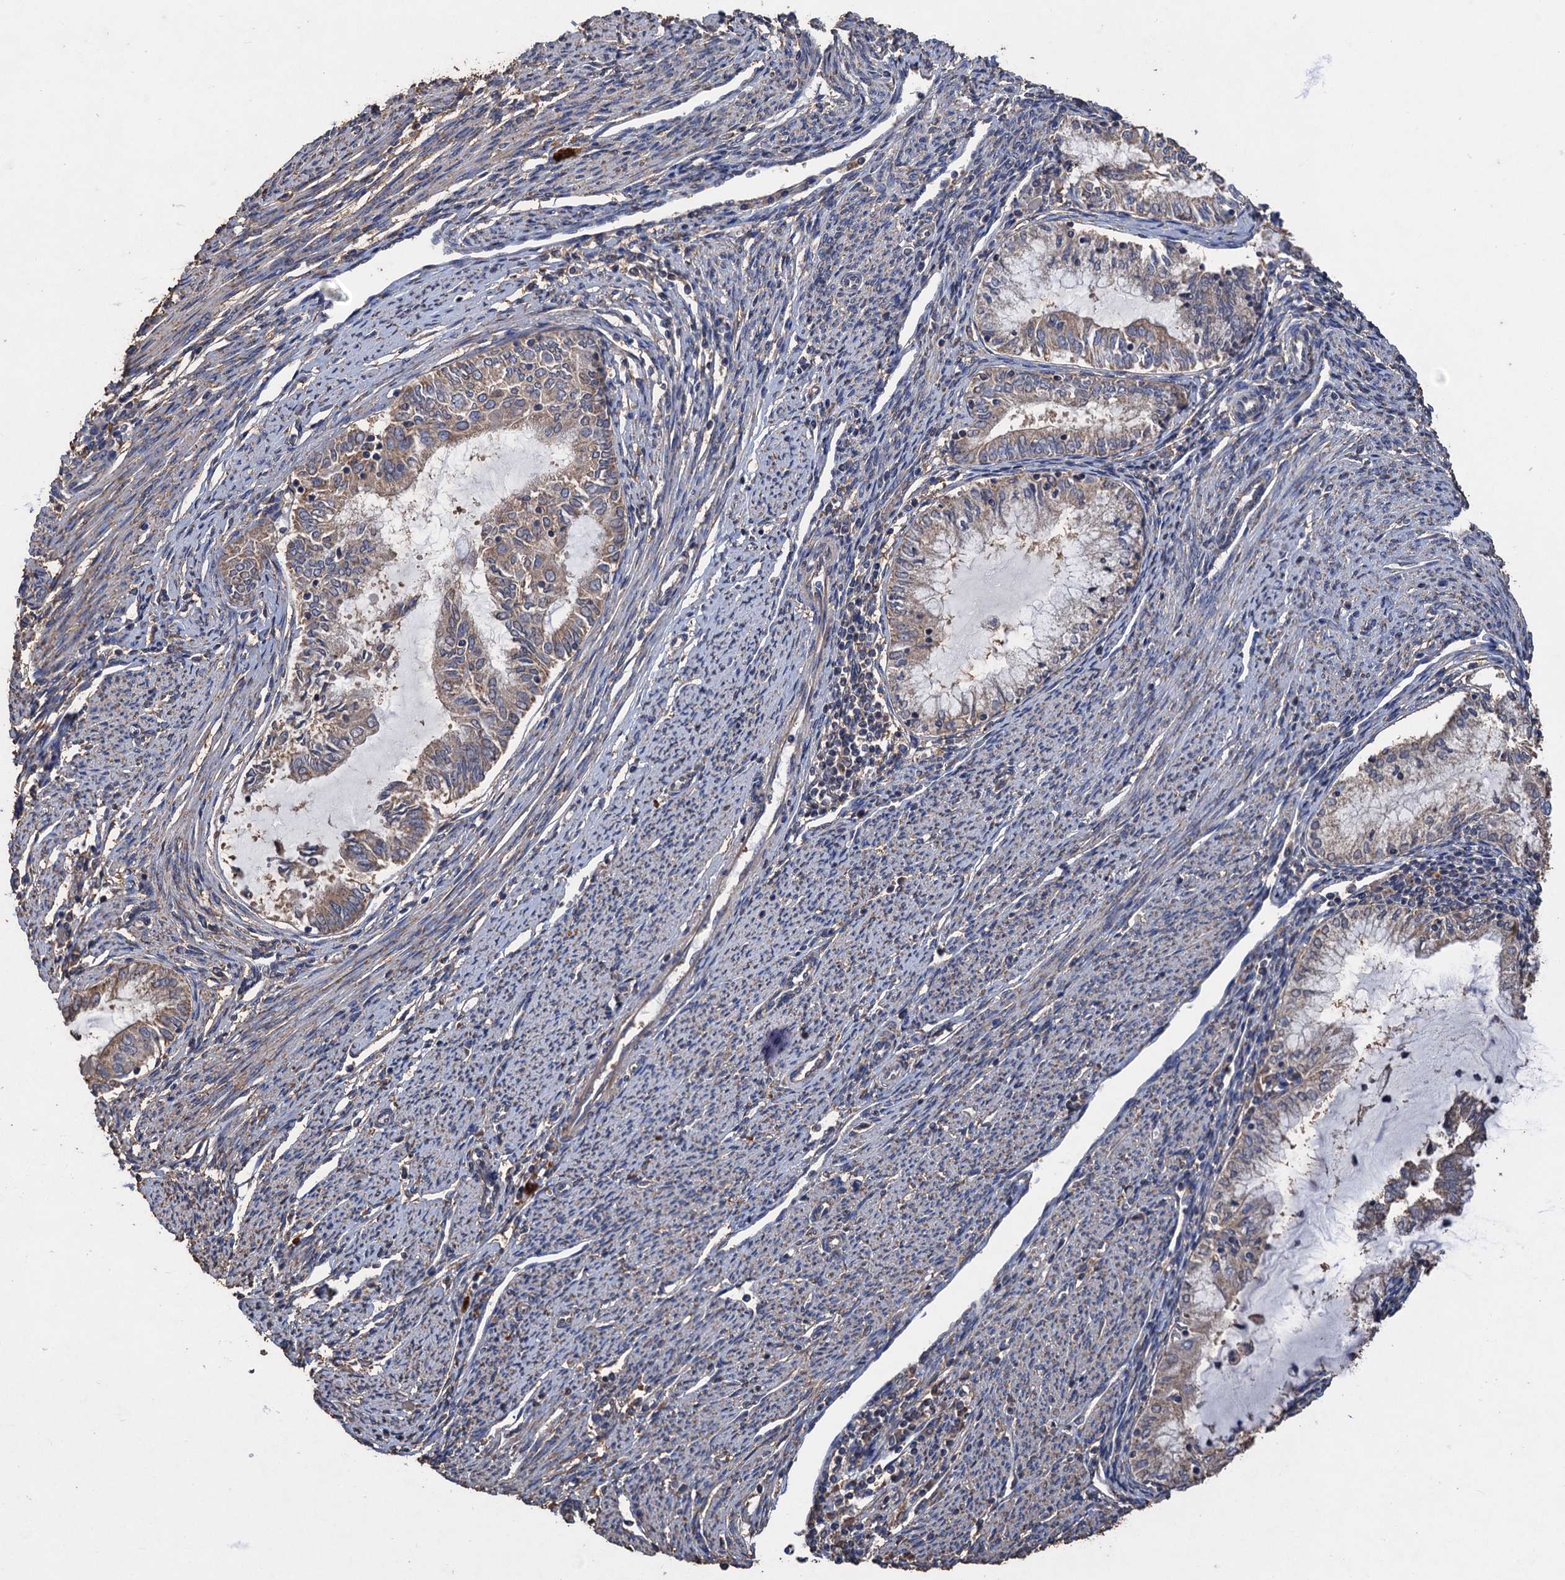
{"staining": {"intensity": "weak", "quantity": ">75%", "location": "cytoplasmic/membranous"}, "tissue": "endometrial cancer", "cell_type": "Tumor cells", "image_type": "cancer", "snomed": [{"axis": "morphology", "description": "Adenocarcinoma, NOS"}, {"axis": "topography", "description": "Endometrium"}], "caption": "Tumor cells demonstrate weak cytoplasmic/membranous staining in approximately >75% of cells in adenocarcinoma (endometrial). Ihc stains the protein in brown and the nuclei are stained blue.", "gene": "SCUBE3", "patient": {"sex": "female", "age": 79}}